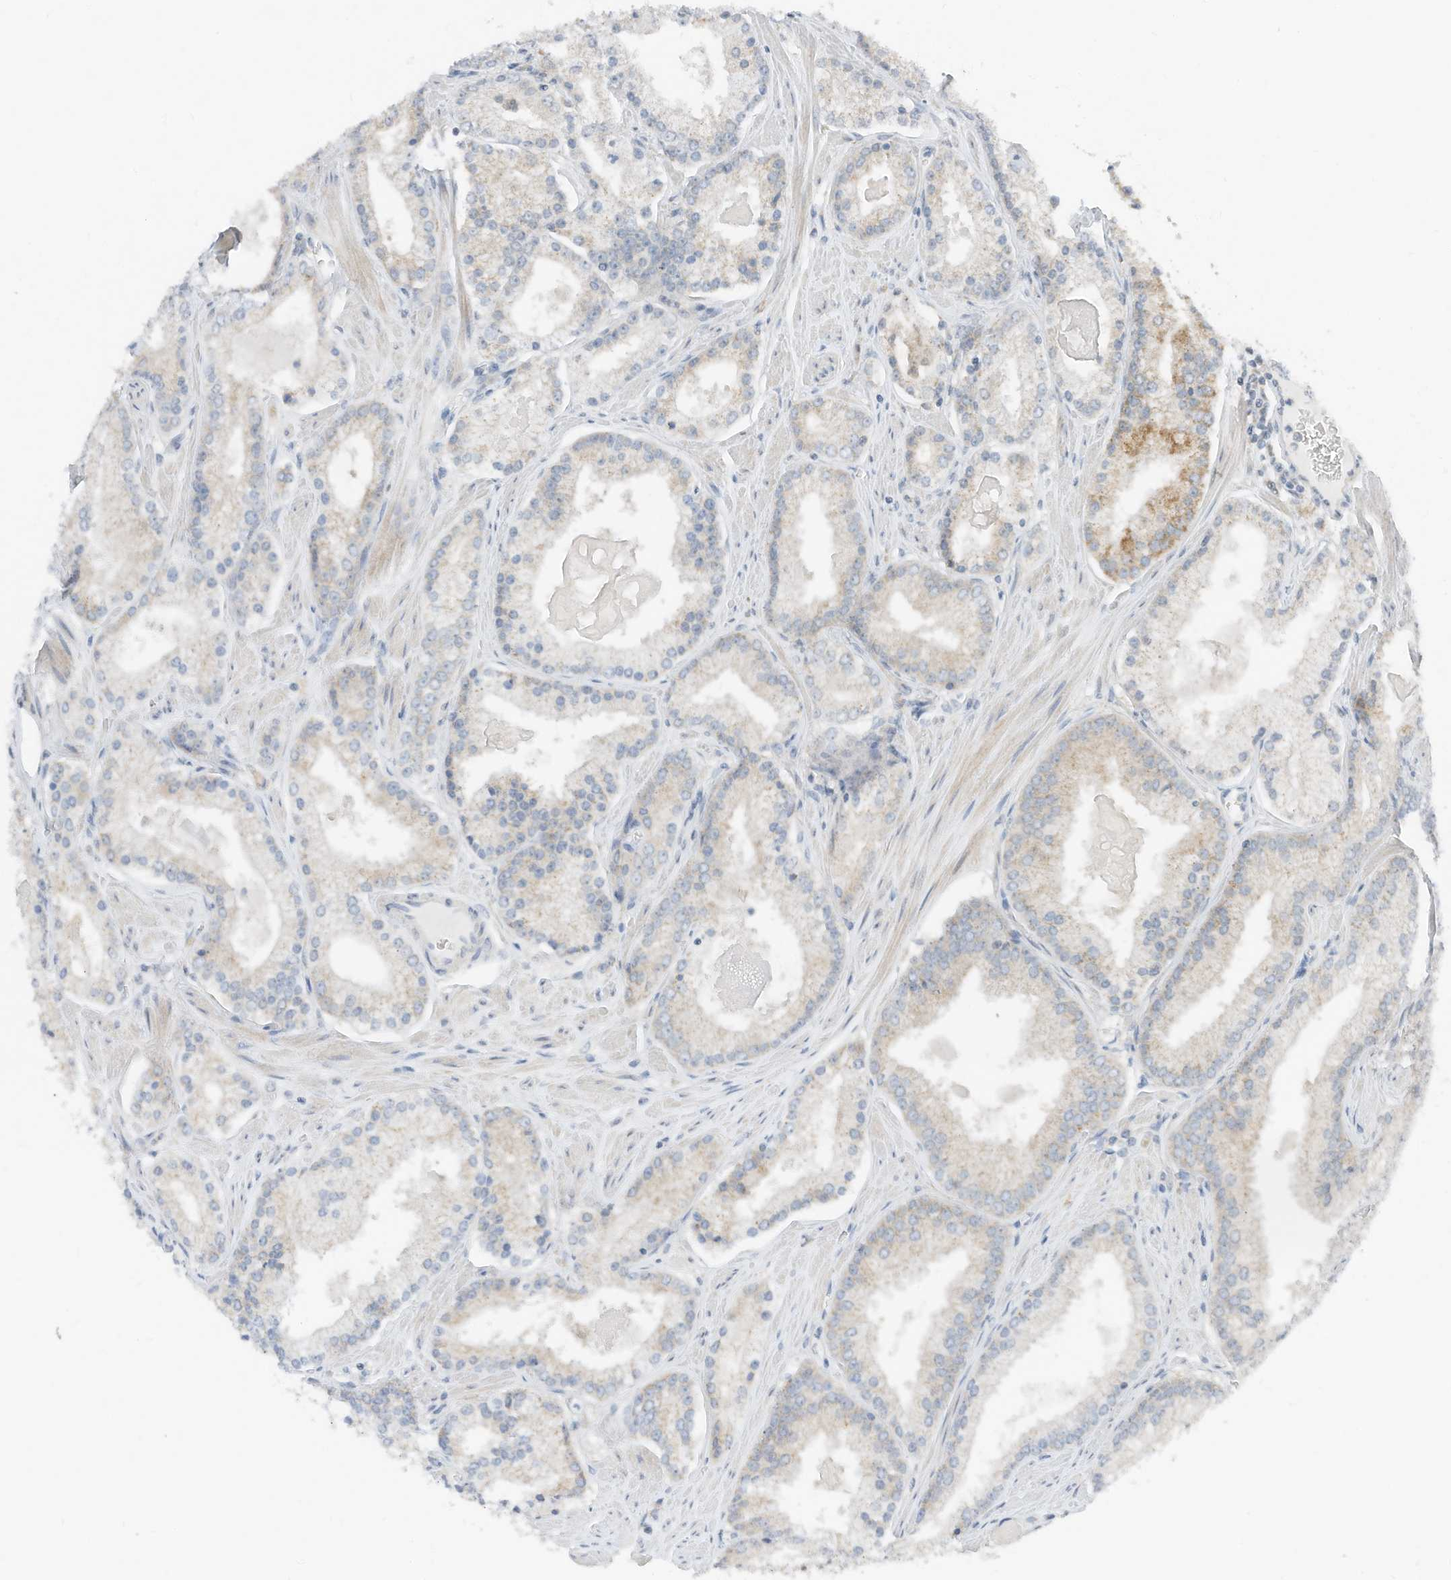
{"staining": {"intensity": "moderate", "quantity": "<25%", "location": "cytoplasmic/membranous"}, "tissue": "prostate cancer", "cell_type": "Tumor cells", "image_type": "cancer", "snomed": [{"axis": "morphology", "description": "Adenocarcinoma, Low grade"}, {"axis": "topography", "description": "Prostate"}], "caption": "Protein expression analysis of adenocarcinoma (low-grade) (prostate) exhibits moderate cytoplasmic/membranous expression in approximately <25% of tumor cells.", "gene": "RMND1", "patient": {"sex": "male", "age": 54}}